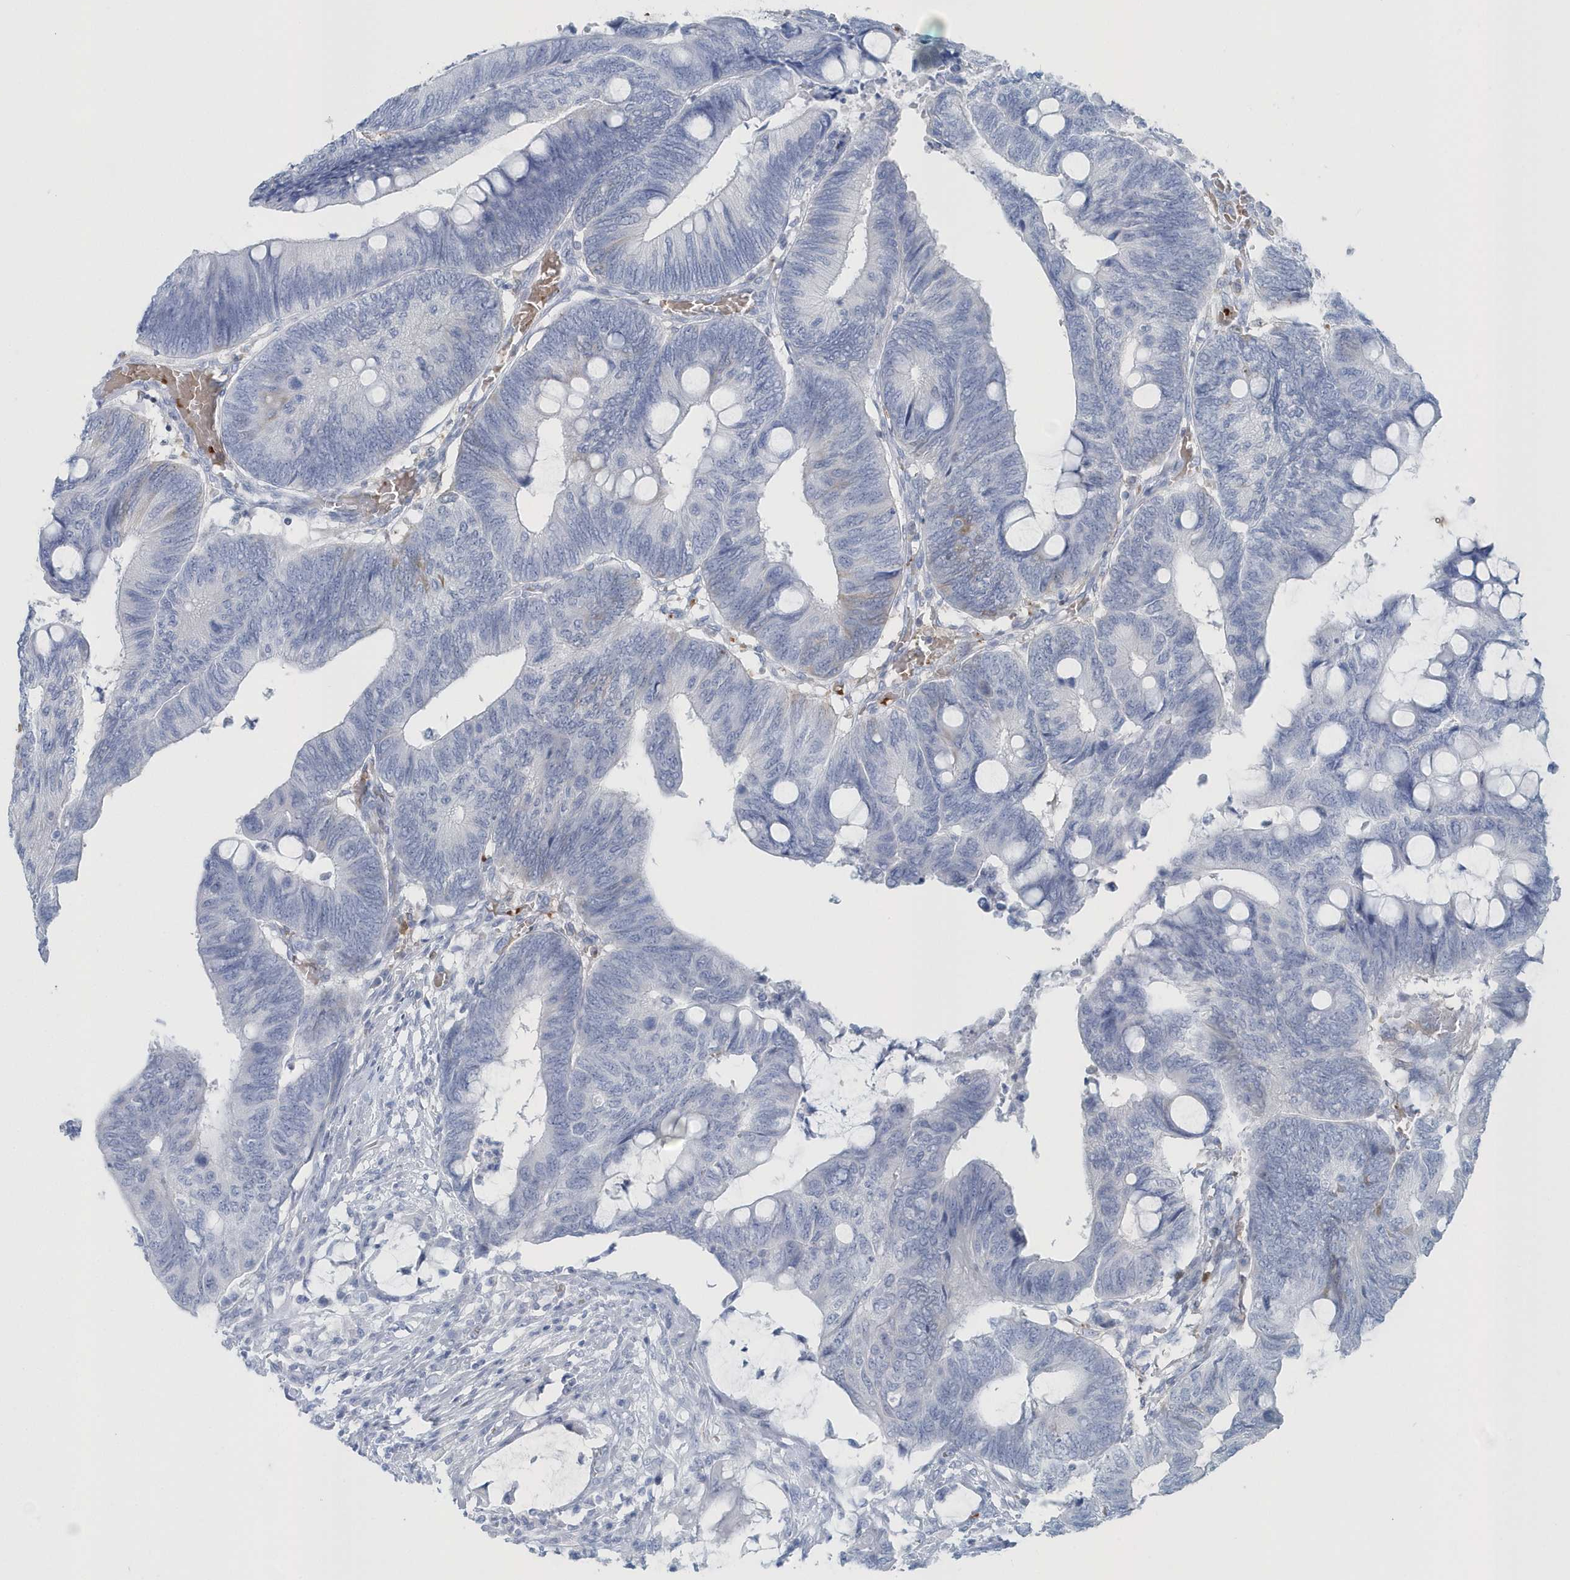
{"staining": {"intensity": "negative", "quantity": "none", "location": "none"}, "tissue": "colorectal cancer", "cell_type": "Tumor cells", "image_type": "cancer", "snomed": [{"axis": "morphology", "description": "Normal tissue, NOS"}, {"axis": "morphology", "description": "Adenocarcinoma, NOS"}, {"axis": "topography", "description": "Rectum"}, {"axis": "topography", "description": "Peripheral nerve tissue"}], "caption": "The micrograph shows no significant positivity in tumor cells of colorectal cancer (adenocarcinoma).", "gene": "HBA2", "patient": {"sex": "male", "age": 92}}